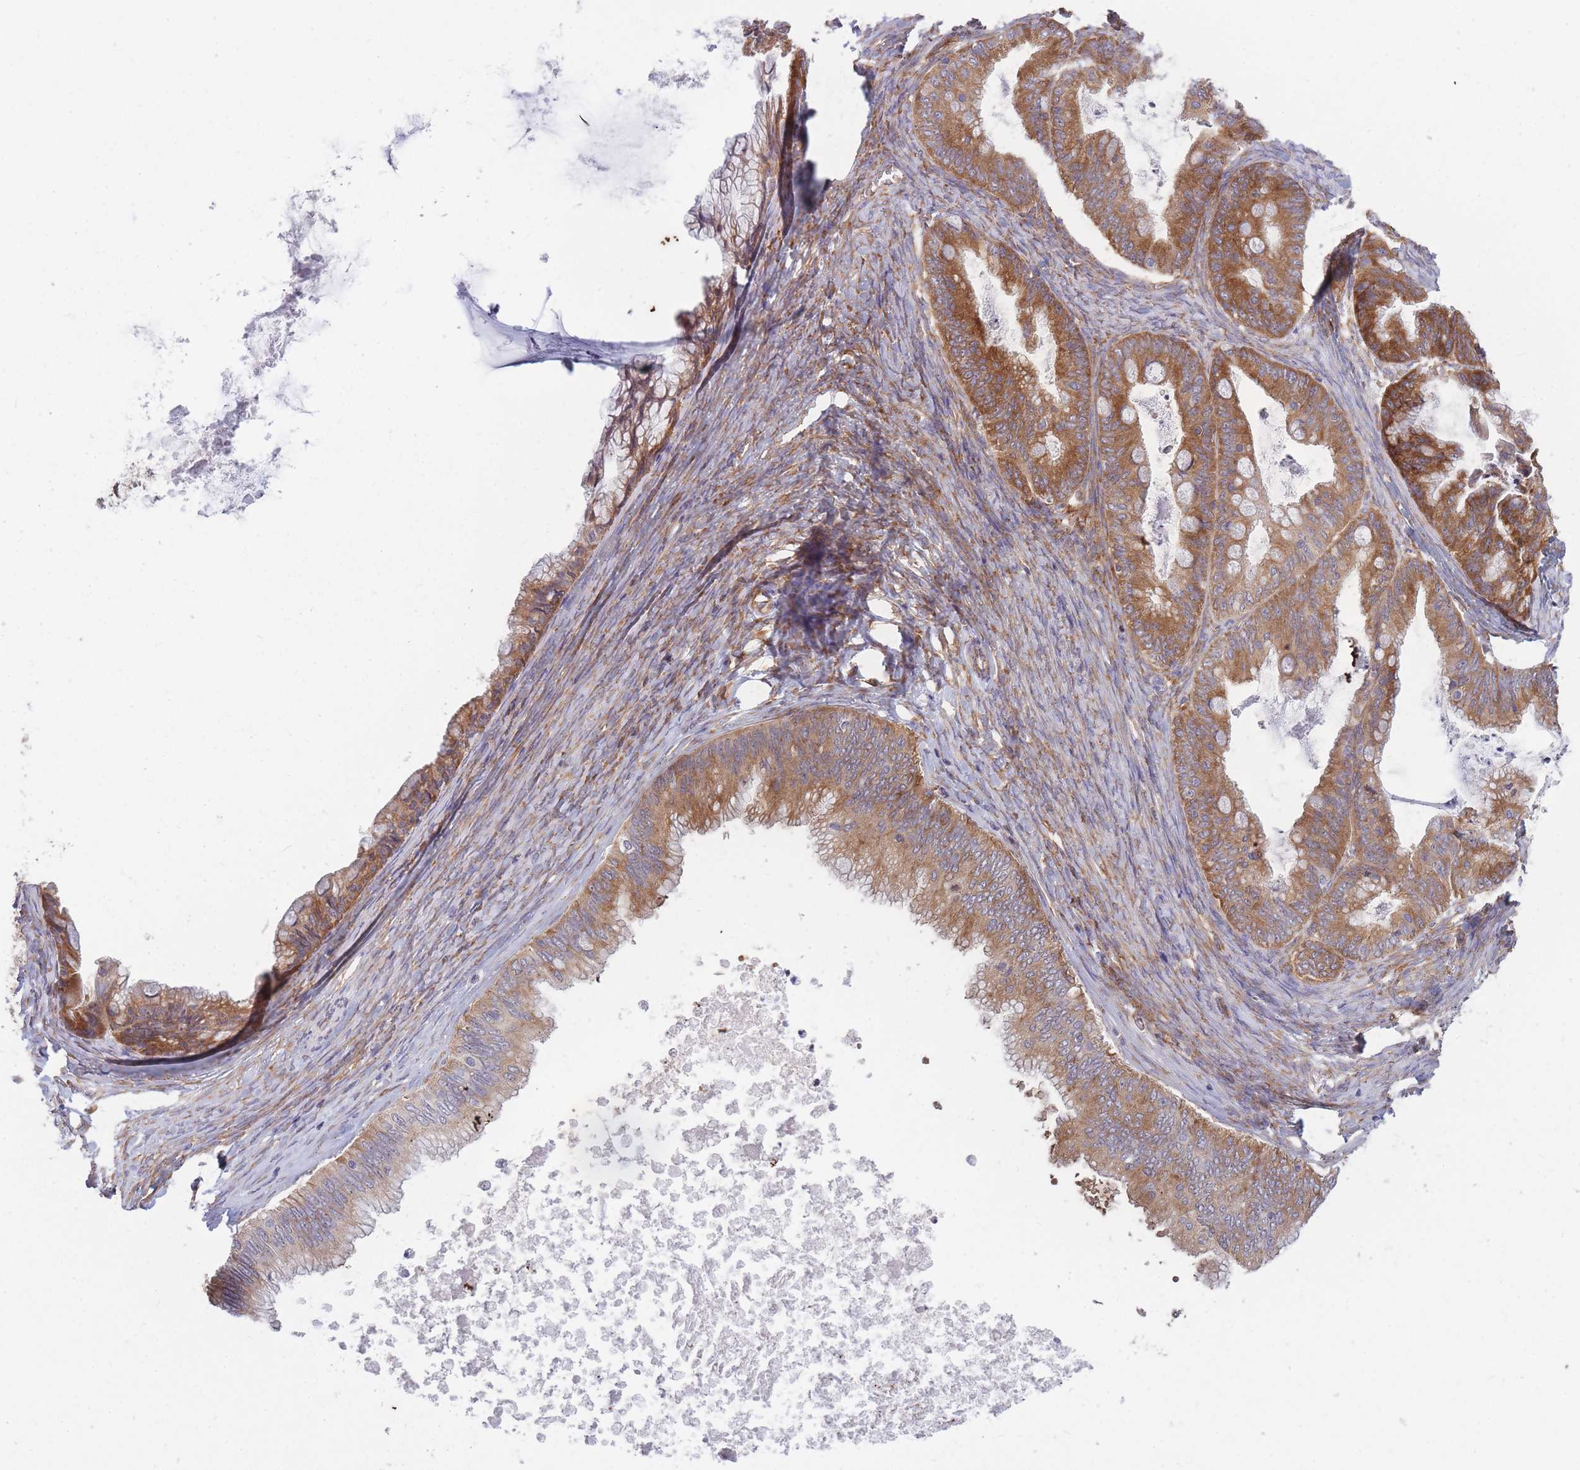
{"staining": {"intensity": "moderate", "quantity": ">75%", "location": "cytoplasmic/membranous"}, "tissue": "ovarian cancer", "cell_type": "Tumor cells", "image_type": "cancer", "snomed": [{"axis": "morphology", "description": "Cystadenocarcinoma, mucinous, NOS"}, {"axis": "topography", "description": "Ovary"}], "caption": "A brown stain shows moderate cytoplasmic/membranous positivity of a protein in mucinous cystadenocarcinoma (ovarian) tumor cells. The protein is stained brown, and the nuclei are stained in blue (DAB (3,3'-diaminobenzidine) IHC with brightfield microscopy, high magnification).", "gene": "CCDC124", "patient": {"sex": "female", "age": 35}}